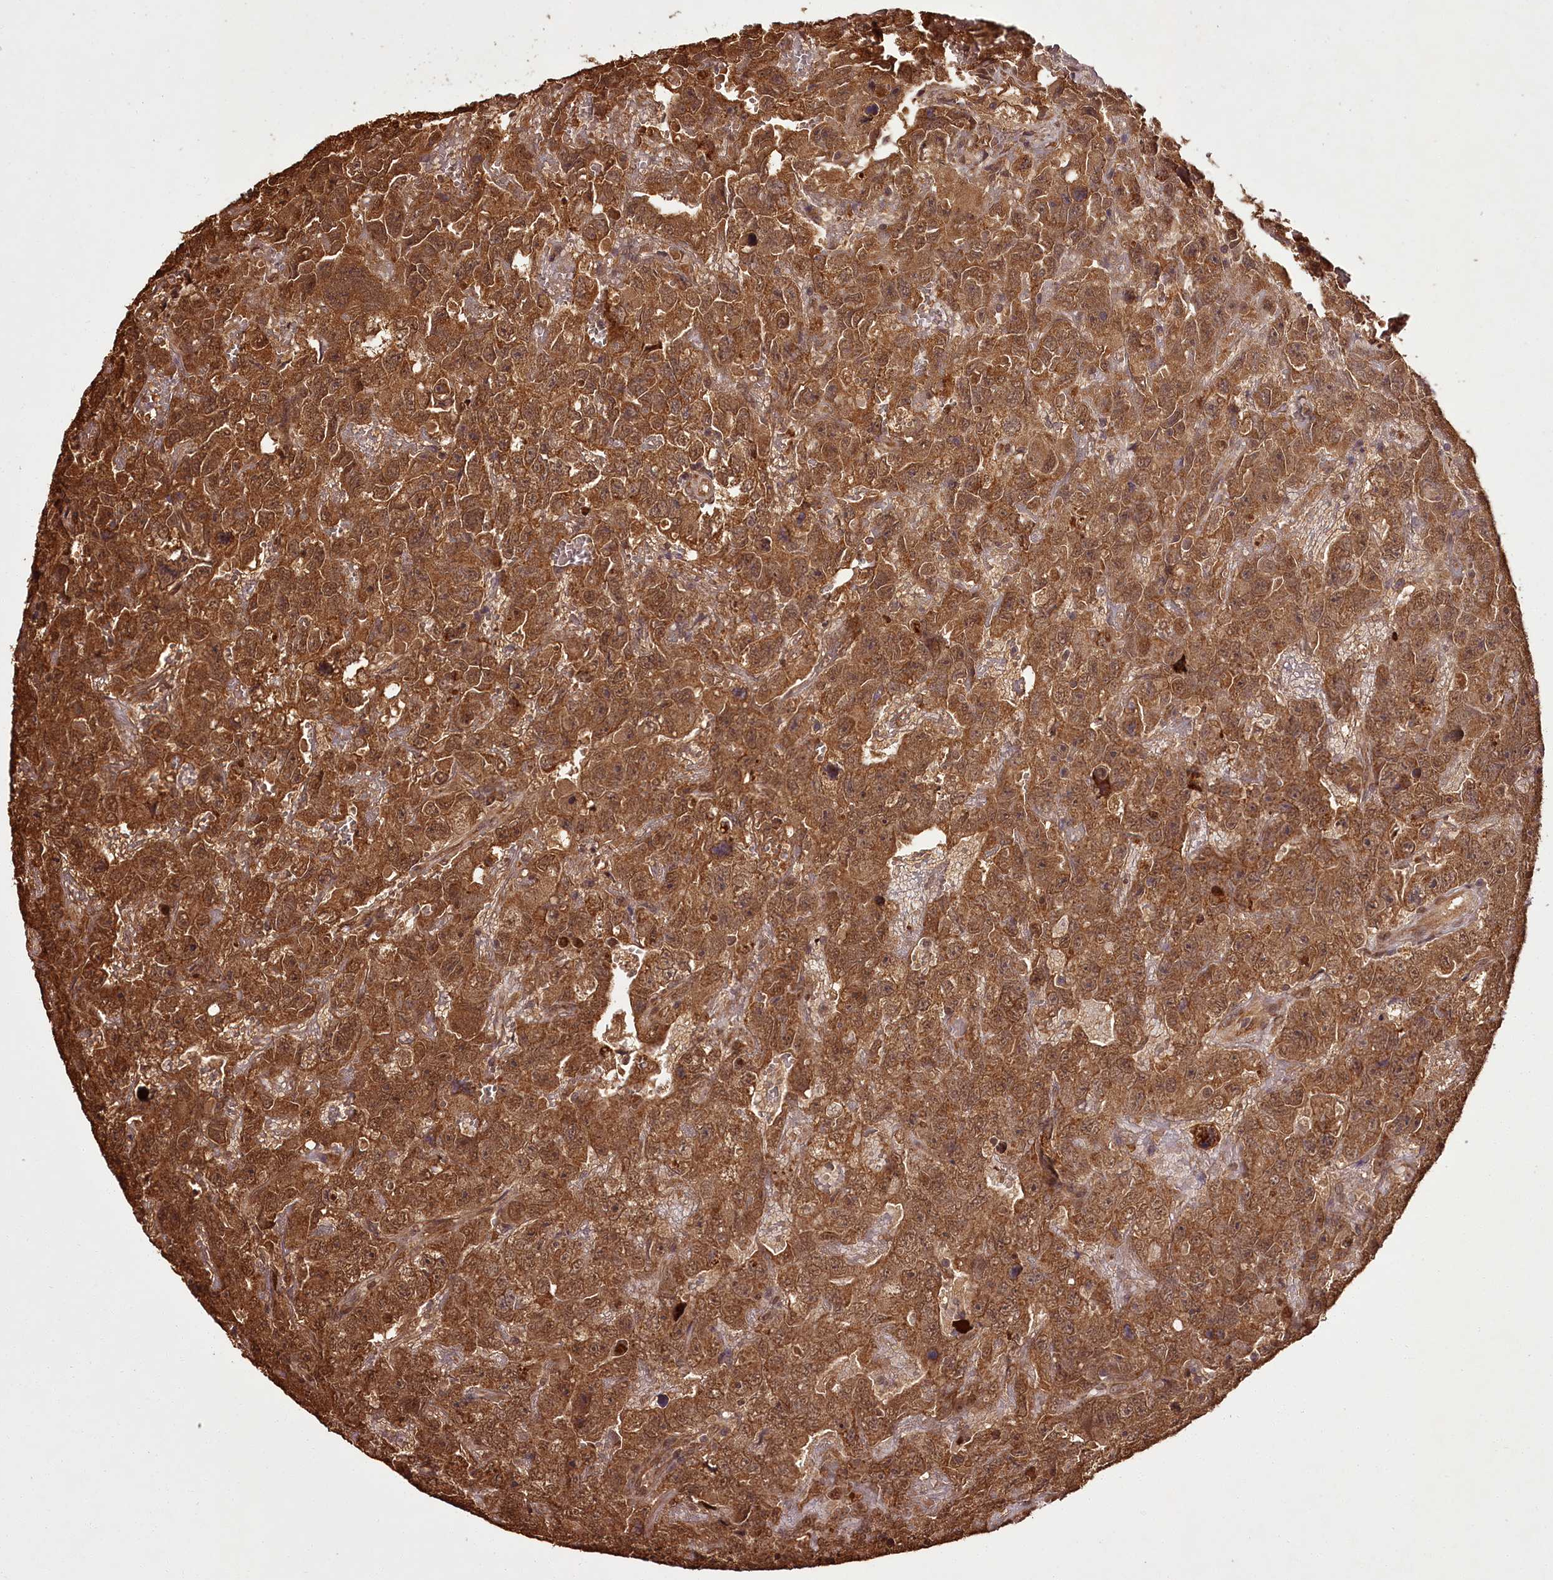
{"staining": {"intensity": "strong", "quantity": ">75%", "location": "cytoplasmic/membranous,nuclear"}, "tissue": "testis cancer", "cell_type": "Tumor cells", "image_type": "cancer", "snomed": [{"axis": "morphology", "description": "Carcinoma, Embryonal, NOS"}, {"axis": "topography", "description": "Testis"}], "caption": "Immunohistochemistry of testis embryonal carcinoma shows high levels of strong cytoplasmic/membranous and nuclear expression in about >75% of tumor cells. Using DAB (3,3'-diaminobenzidine) (brown) and hematoxylin (blue) stains, captured at high magnification using brightfield microscopy.", "gene": "NPRL2", "patient": {"sex": "male", "age": 45}}